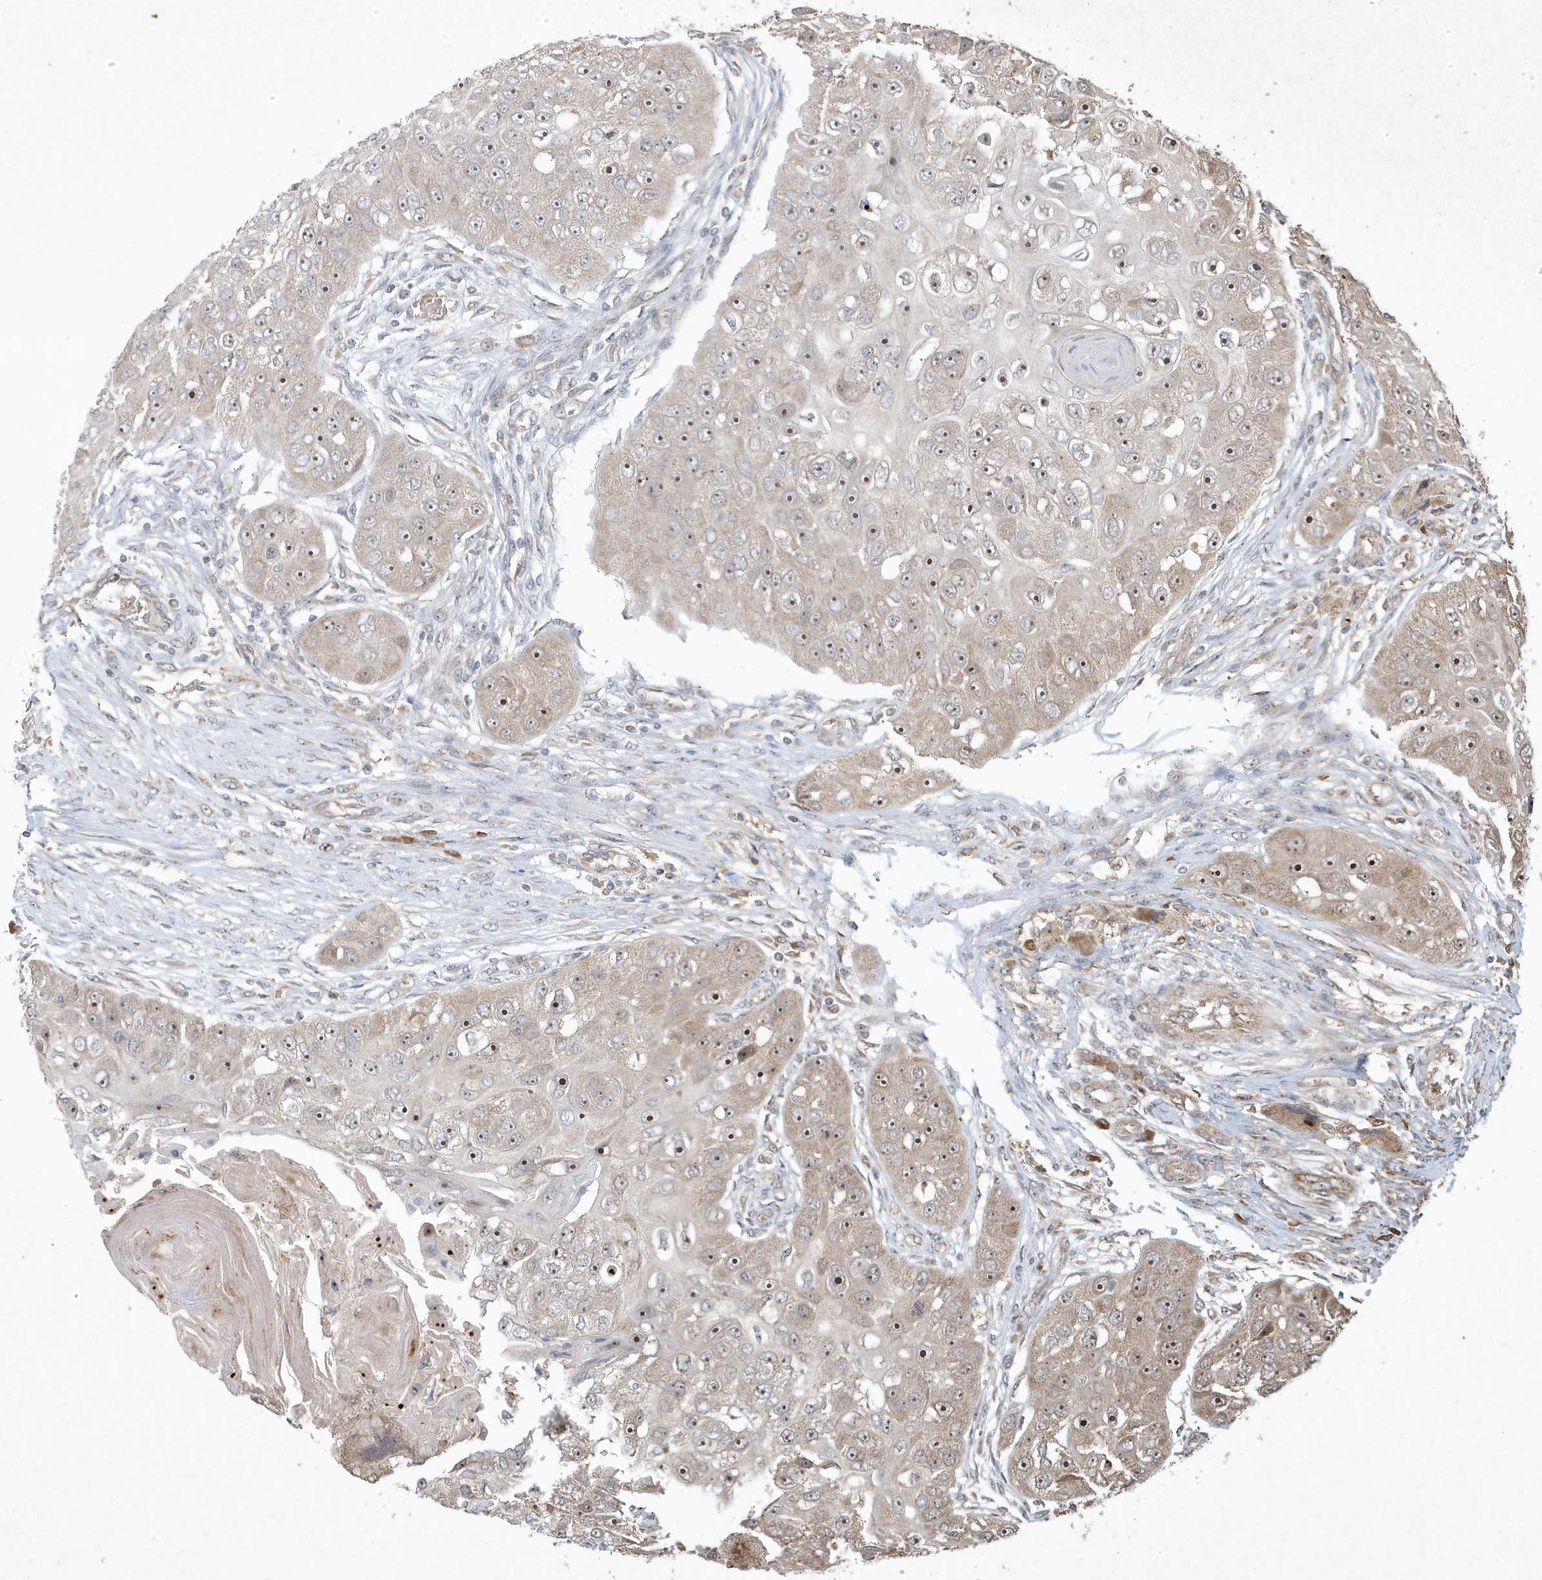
{"staining": {"intensity": "strong", "quantity": "25%-75%", "location": "nuclear"}, "tissue": "head and neck cancer", "cell_type": "Tumor cells", "image_type": "cancer", "snomed": [{"axis": "morphology", "description": "Normal tissue, NOS"}, {"axis": "morphology", "description": "Squamous cell carcinoma, NOS"}, {"axis": "topography", "description": "Skeletal muscle"}, {"axis": "topography", "description": "Head-Neck"}], "caption": "The photomicrograph shows immunohistochemical staining of head and neck cancer (squamous cell carcinoma). There is strong nuclear staining is seen in about 25%-75% of tumor cells.", "gene": "ABCB9", "patient": {"sex": "male", "age": 51}}